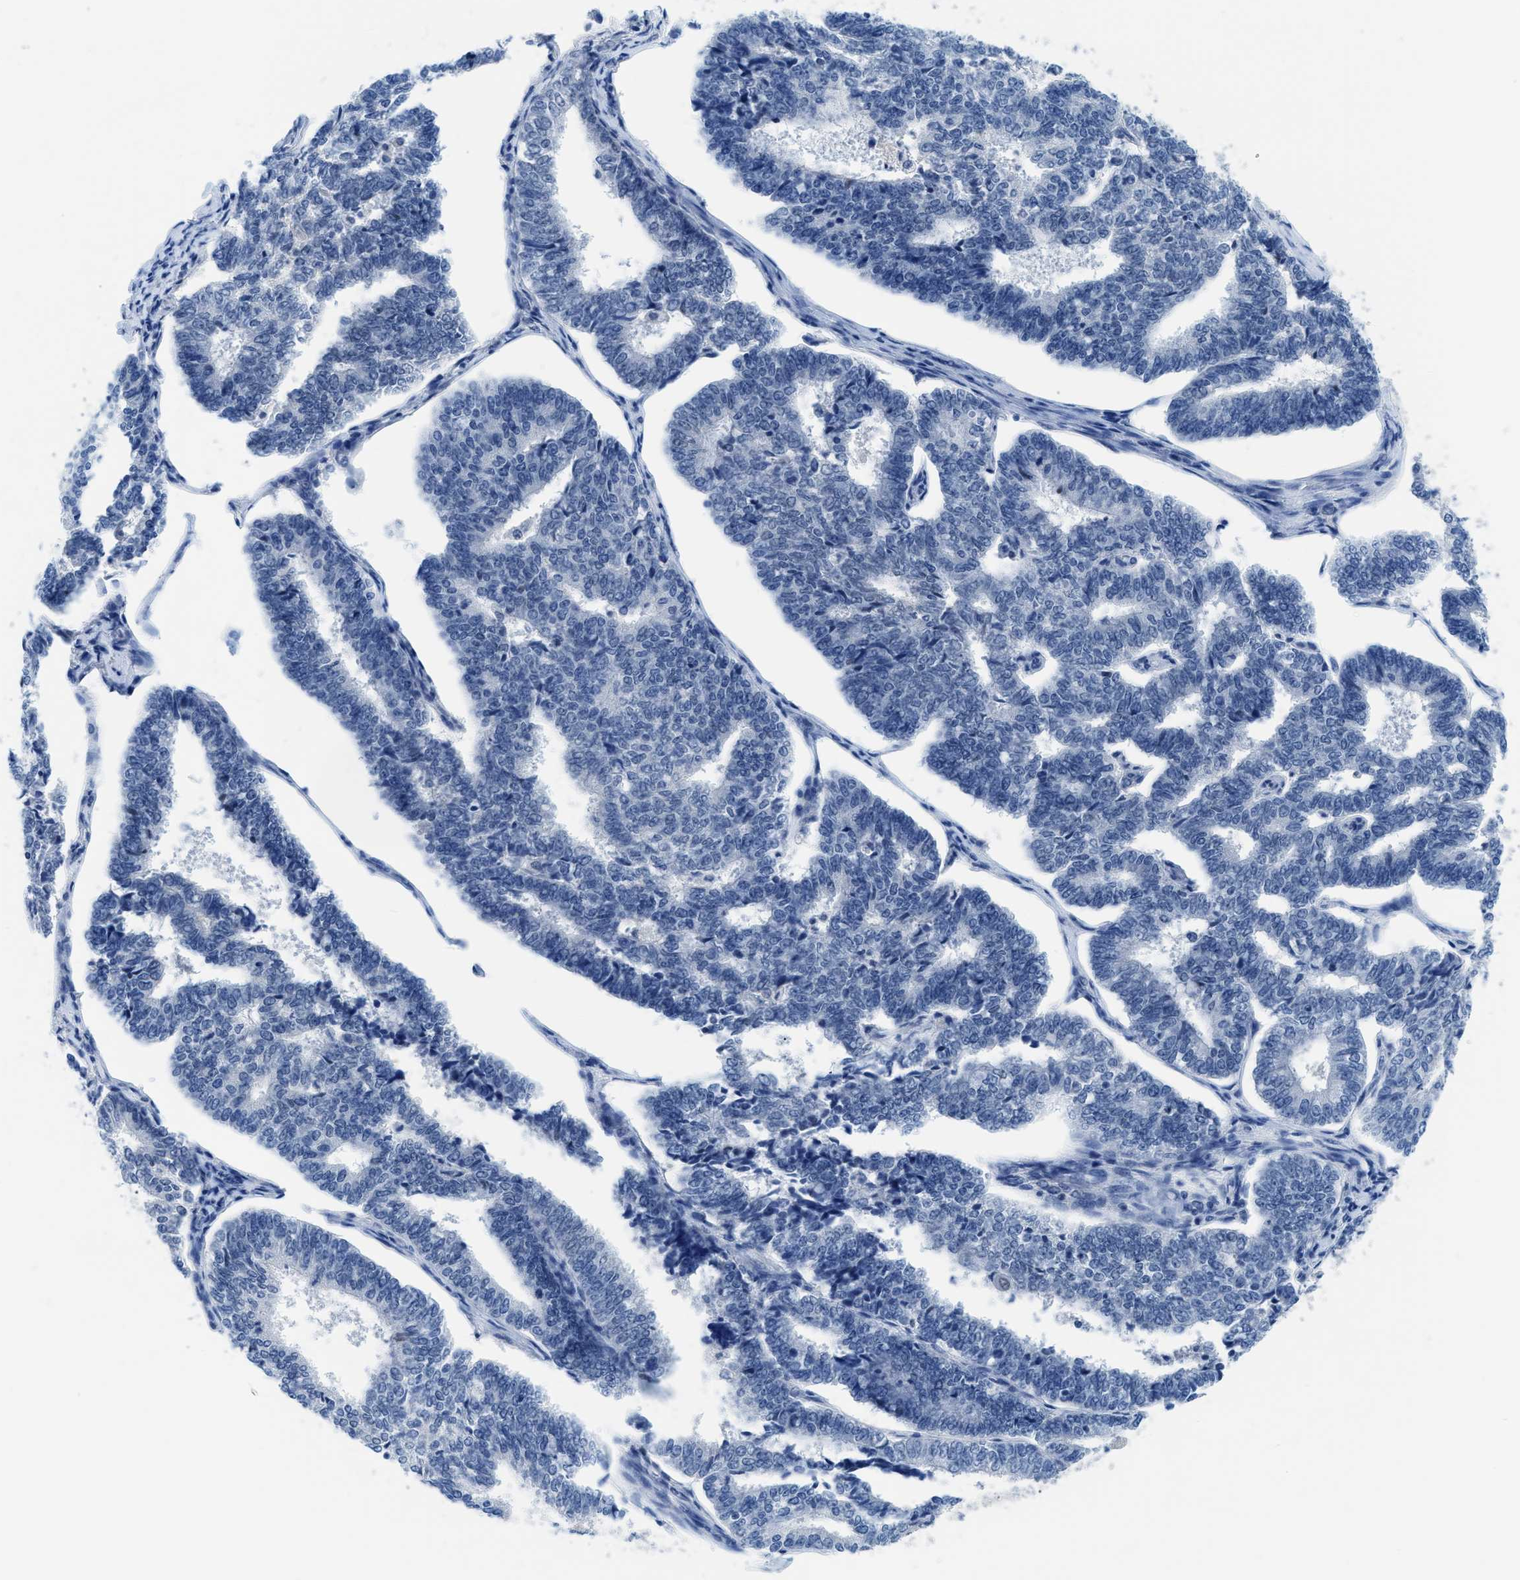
{"staining": {"intensity": "negative", "quantity": "none", "location": "none"}, "tissue": "endometrial cancer", "cell_type": "Tumor cells", "image_type": "cancer", "snomed": [{"axis": "morphology", "description": "Adenocarcinoma, NOS"}, {"axis": "topography", "description": "Endometrium"}], "caption": "Tumor cells show no significant expression in endometrial adenocarcinoma.", "gene": "MBL2", "patient": {"sex": "female", "age": 70}}